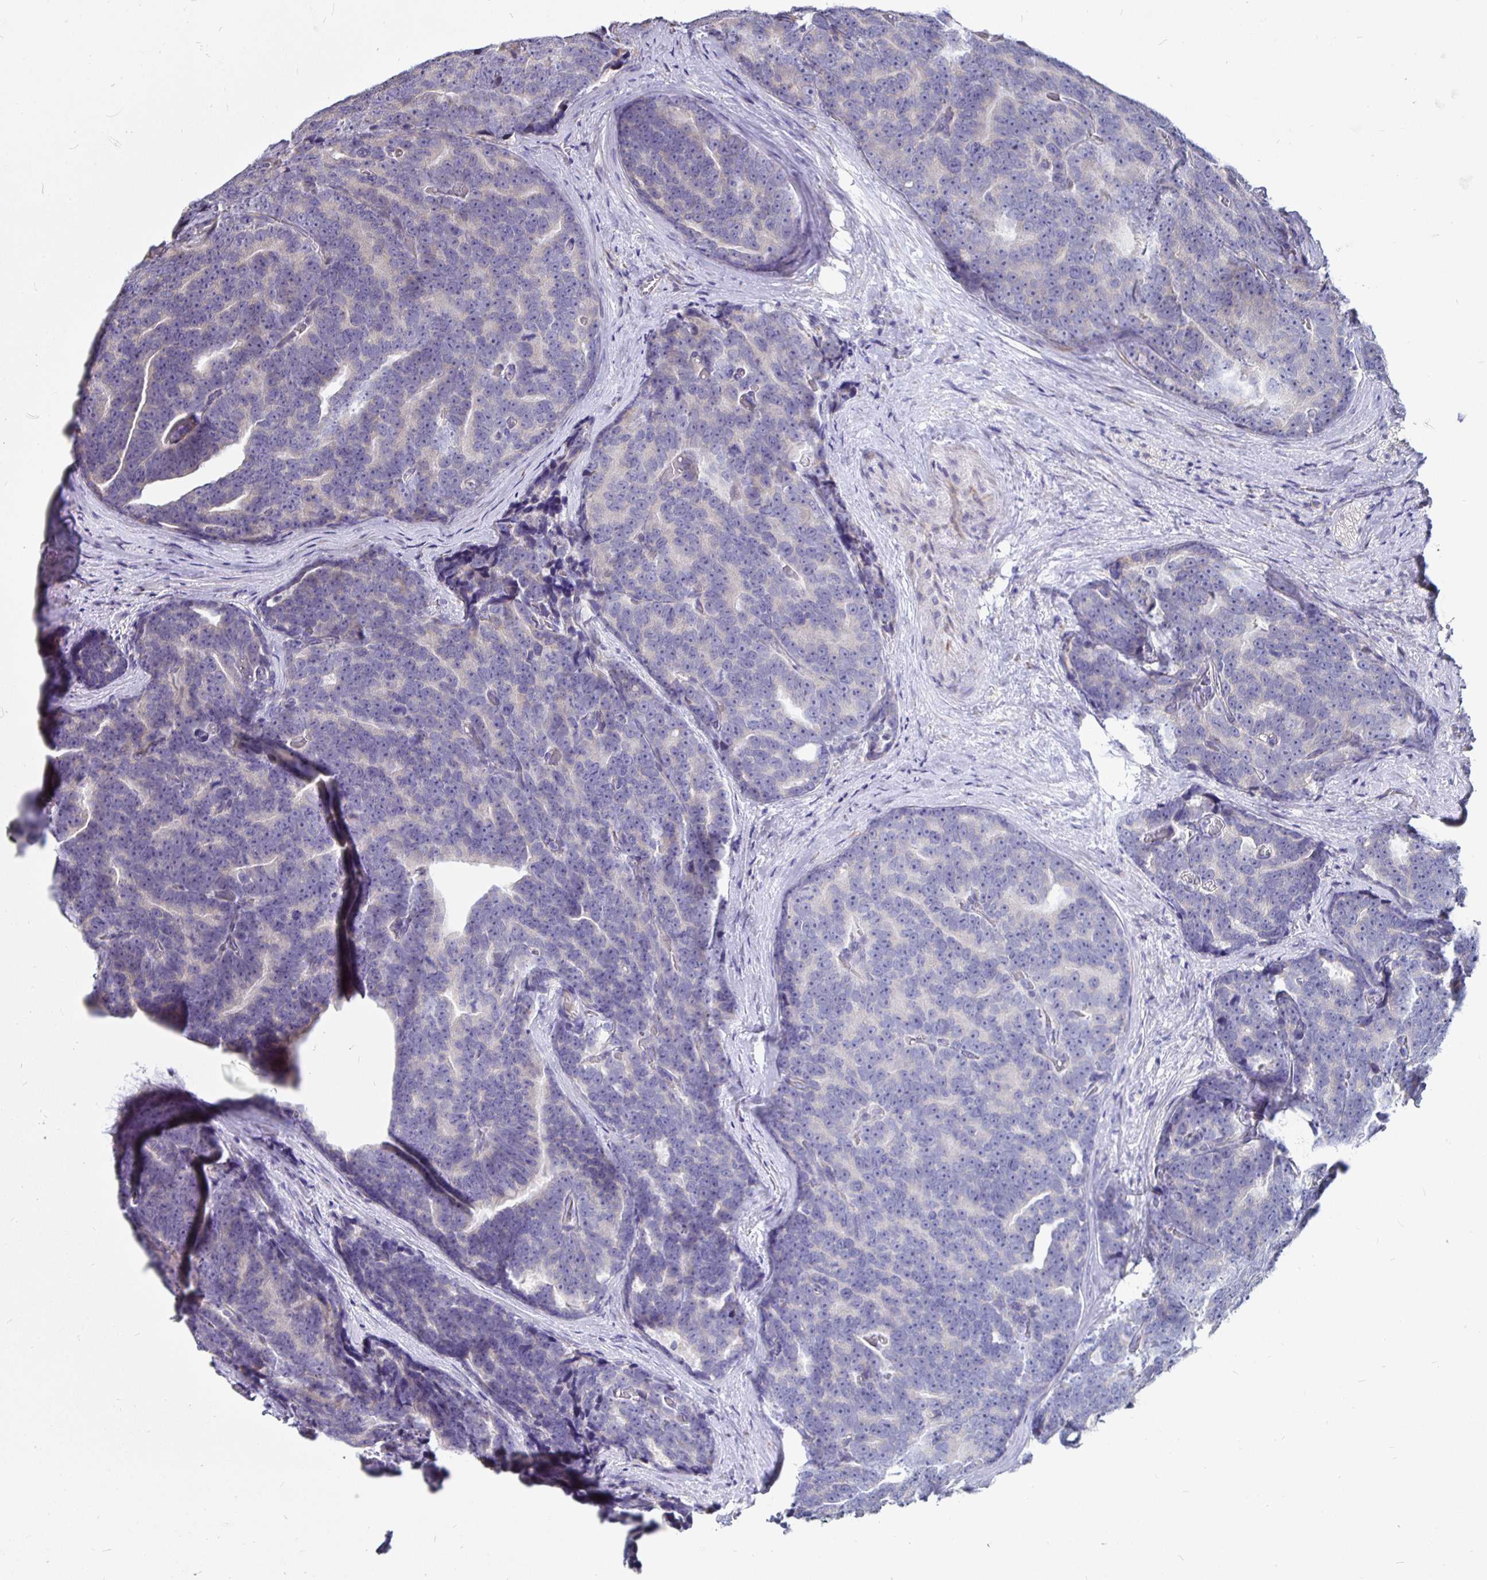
{"staining": {"intensity": "negative", "quantity": "none", "location": "none"}, "tissue": "prostate cancer", "cell_type": "Tumor cells", "image_type": "cancer", "snomed": [{"axis": "morphology", "description": "Adenocarcinoma, Low grade"}, {"axis": "topography", "description": "Prostate"}], "caption": "Immunohistochemical staining of prostate adenocarcinoma (low-grade) demonstrates no significant positivity in tumor cells.", "gene": "DNAI2", "patient": {"sex": "male", "age": 62}}